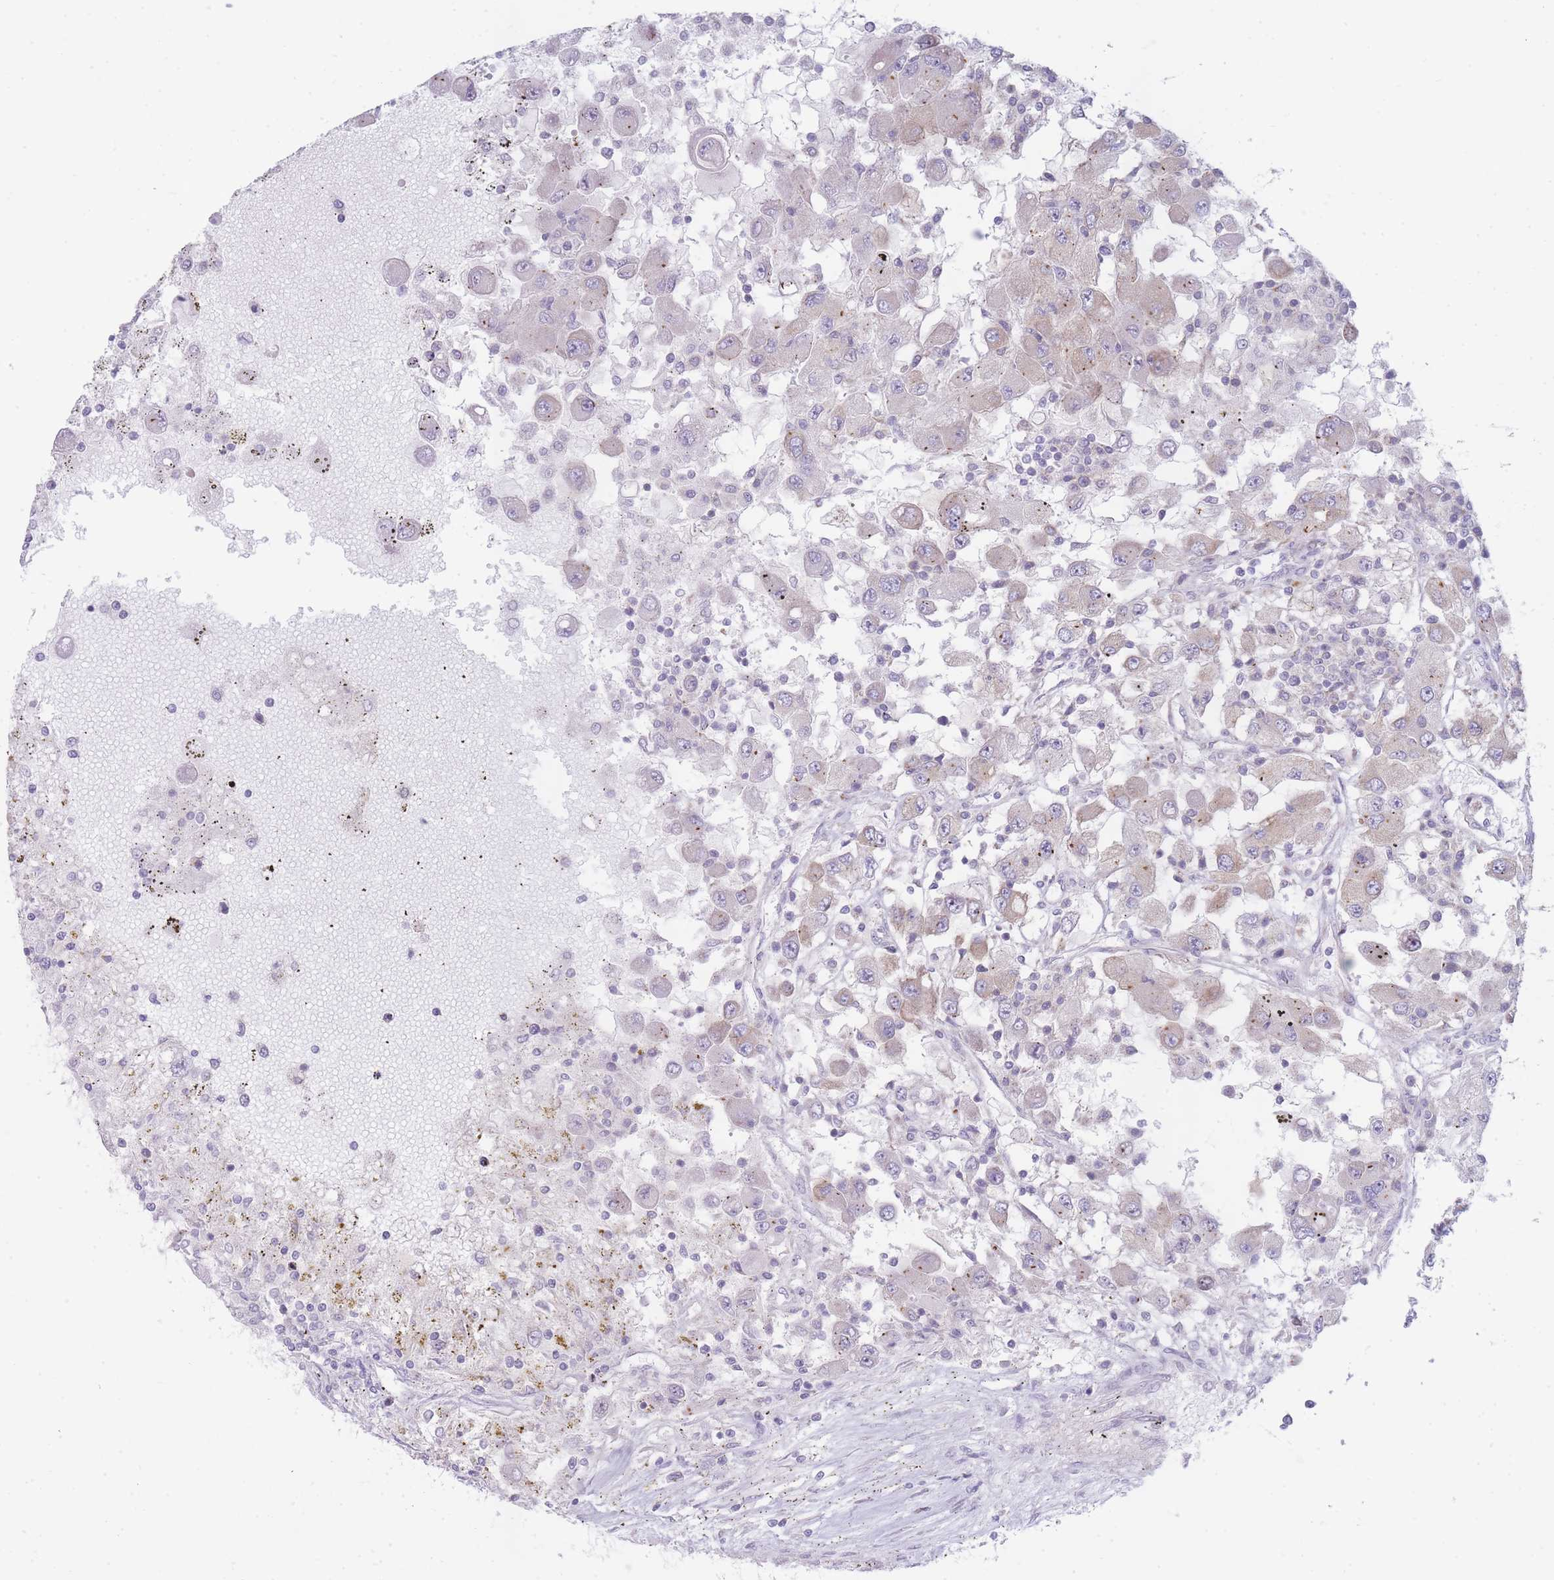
{"staining": {"intensity": "weak", "quantity": "<25%", "location": "cytoplasmic/membranous"}, "tissue": "renal cancer", "cell_type": "Tumor cells", "image_type": "cancer", "snomed": [{"axis": "morphology", "description": "Adenocarcinoma, NOS"}, {"axis": "topography", "description": "Kidney"}], "caption": "Immunohistochemistry of human renal adenocarcinoma reveals no expression in tumor cells. Nuclei are stained in blue.", "gene": "OR5L2", "patient": {"sex": "female", "age": 67}}